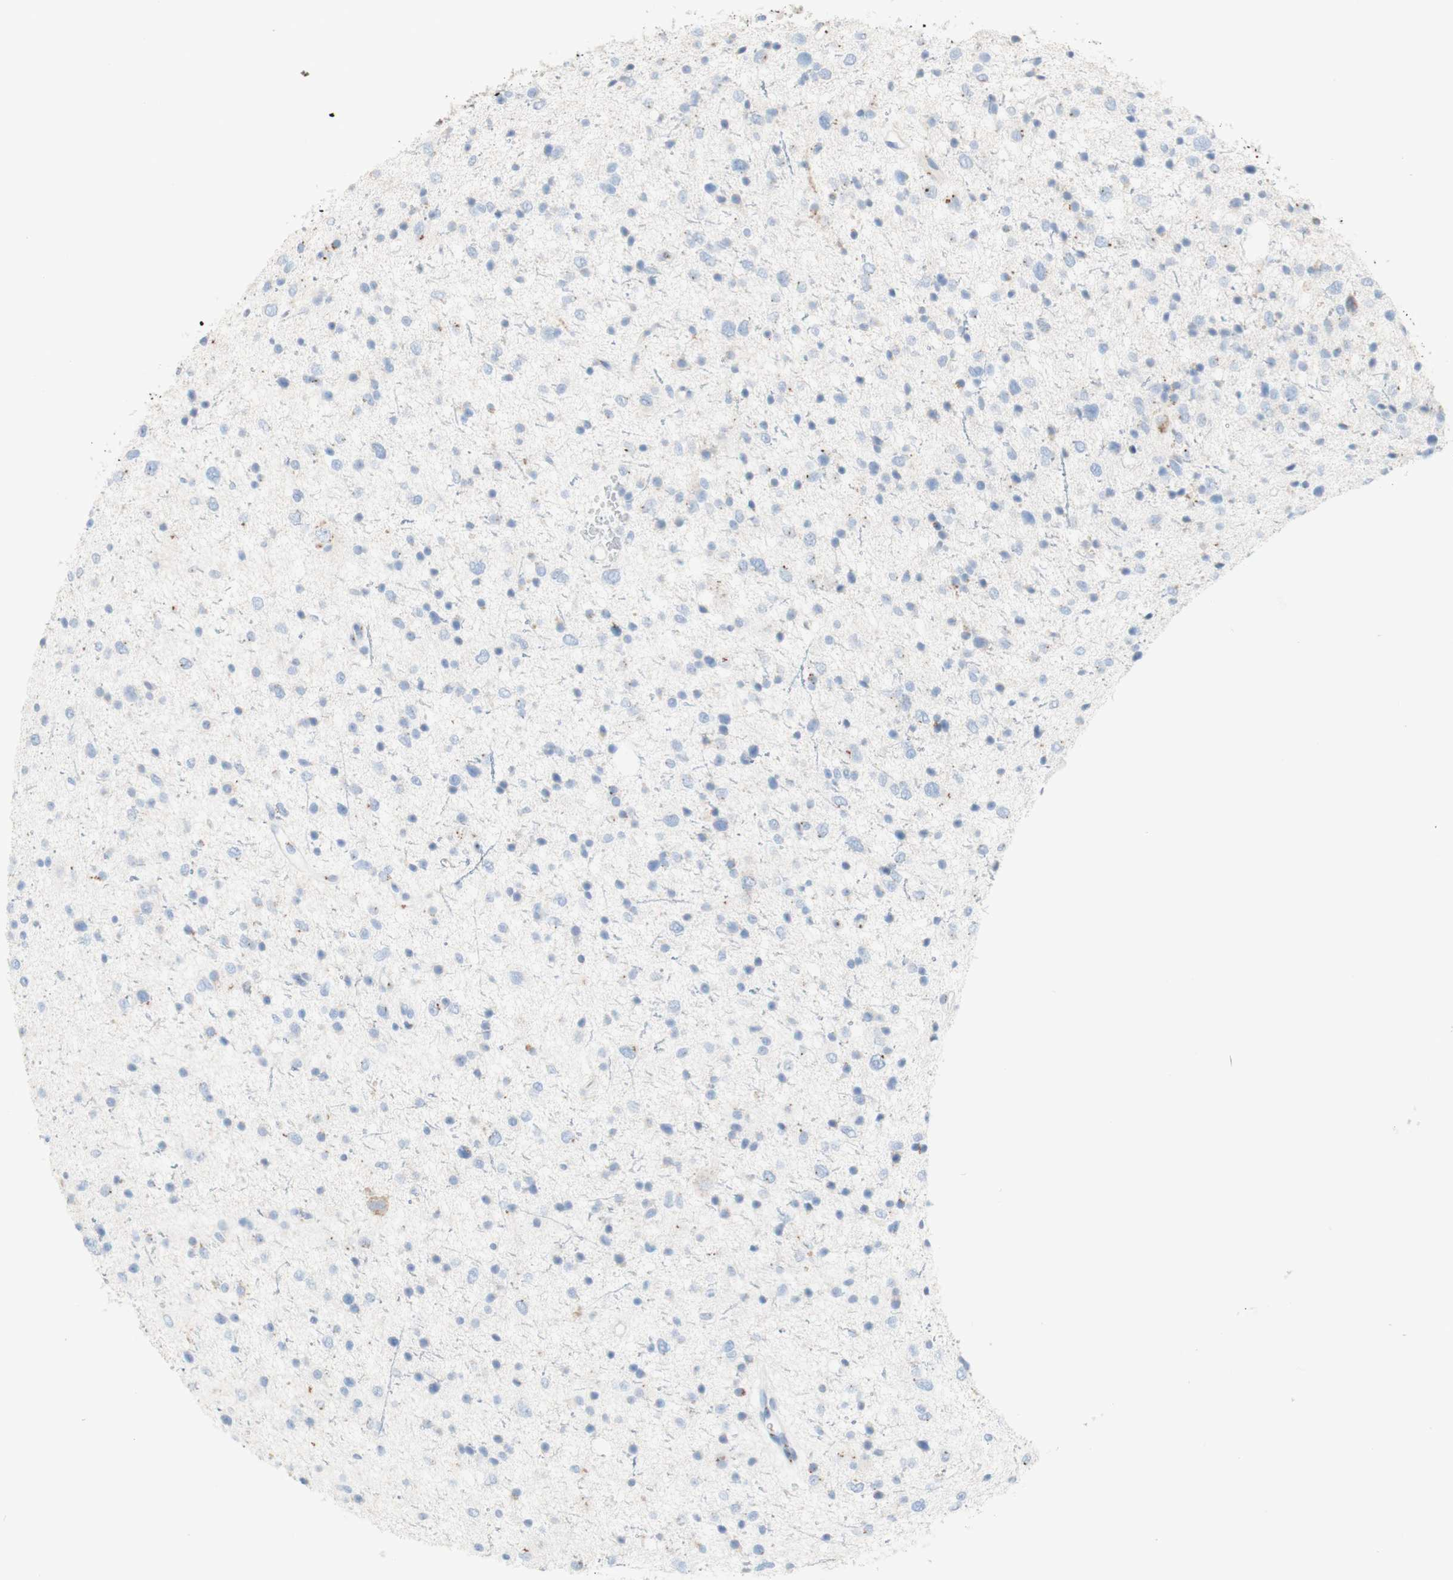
{"staining": {"intensity": "weak", "quantity": "<25%", "location": "cytoplasmic/membranous"}, "tissue": "glioma", "cell_type": "Tumor cells", "image_type": "cancer", "snomed": [{"axis": "morphology", "description": "Glioma, malignant, Low grade"}, {"axis": "topography", "description": "Brain"}], "caption": "High power microscopy micrograph of an IHC histopathology image of malignant glioma (low-grade), revealing no significant expression in tumor cells. (Stains: DAB (3,3'-diaminobenzidine) immunohistochemistry (IHC) with hematoxylin counter stain, Microscopy: brightfield microscopy at high magnification).", "gene": "MANEA", "patient": {"sex": "female", "age": 37}}